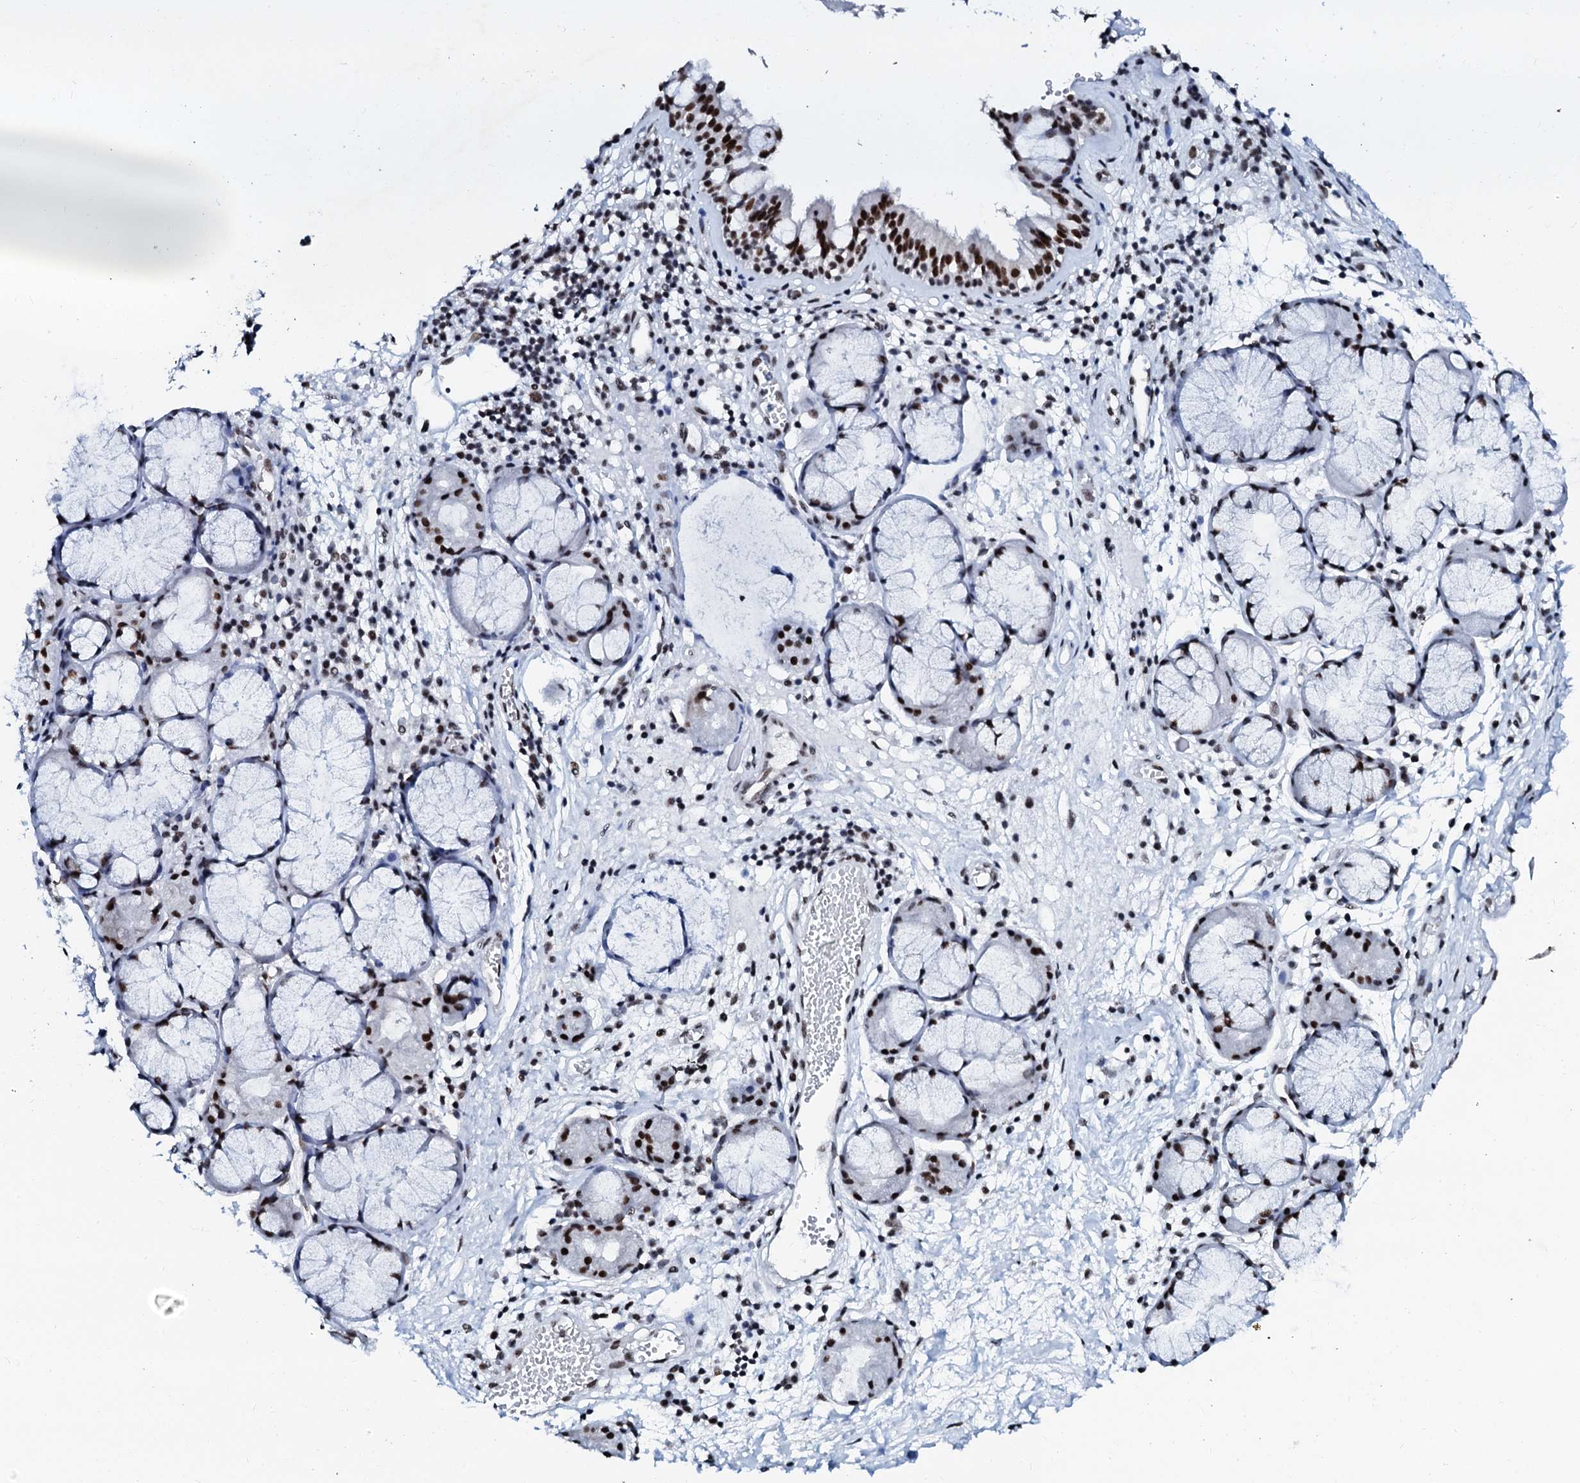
{"staining": {"intensity": "strong", "quantity": ">75%", "location": "nuclear"}, "tissue": "nasopharynx", "cell_type": "Respiratory epithelial cells", "image_type": "normal", "snomed": [{"axis": "morphology", "description": "Normal tissue, NOS"}, {"axis": "morphology", "description": "Inflammation, NOS"}, {"axis": "topography", "description": "Nasopharynx"}], "caption": "IHC (DAB (3,3'-diaminobenzidine)) staining of benign nasopharynx reveals strong nuclear protein positivity in approximately >75% of respiratory epithelial cells.", "gene": "SLTM", "patient": {"sex": "male", "age": 70}}